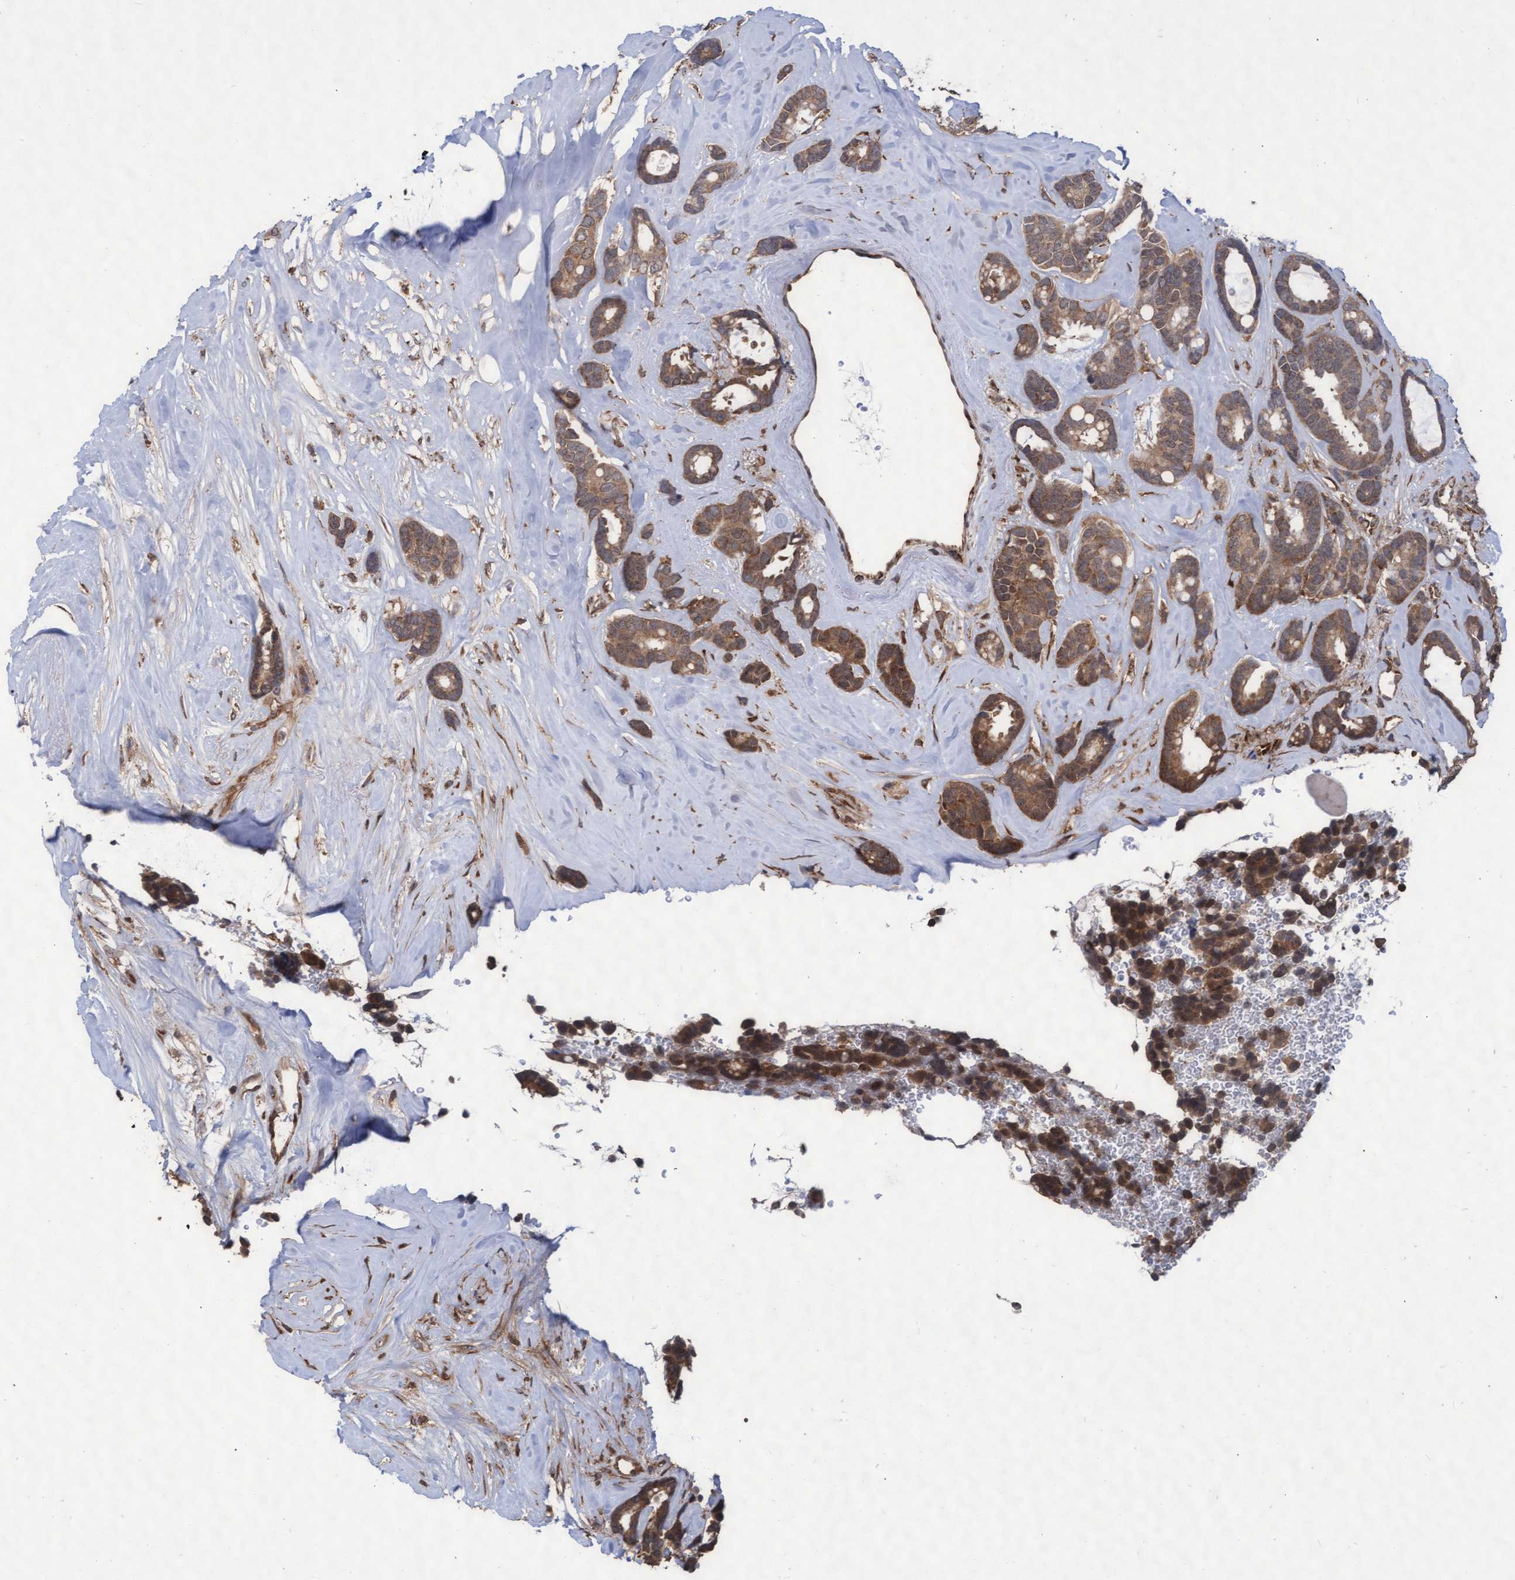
{"staining": {"intensity": "moderate", "quantity": ">75%", "location": "cytoplasmic/membranous"}, "tissue": "breast cancer", "cell_type": "Tumor cells", "image_type": "cancer", "snomed": [{"axis": "morphology", "description": "Duct carcinoma"}, {"axis": "topography", "description": "Breast"}], "caption": "Immunohistochemistry staining of breast cancer, which displays medium levels of moderate cytoplasmic/membranous expression in about >75% of tumor cells indicating moderate cytoplasmic/membranous protein expression. The staining was performed using DAB (3,3'-diaminobenzidine) (brown) for protein detection and nuclei were counterstained in hematoxylin (blue).", "gene": "ABCF2", "patient": {"sex": "female", "age": 87}}